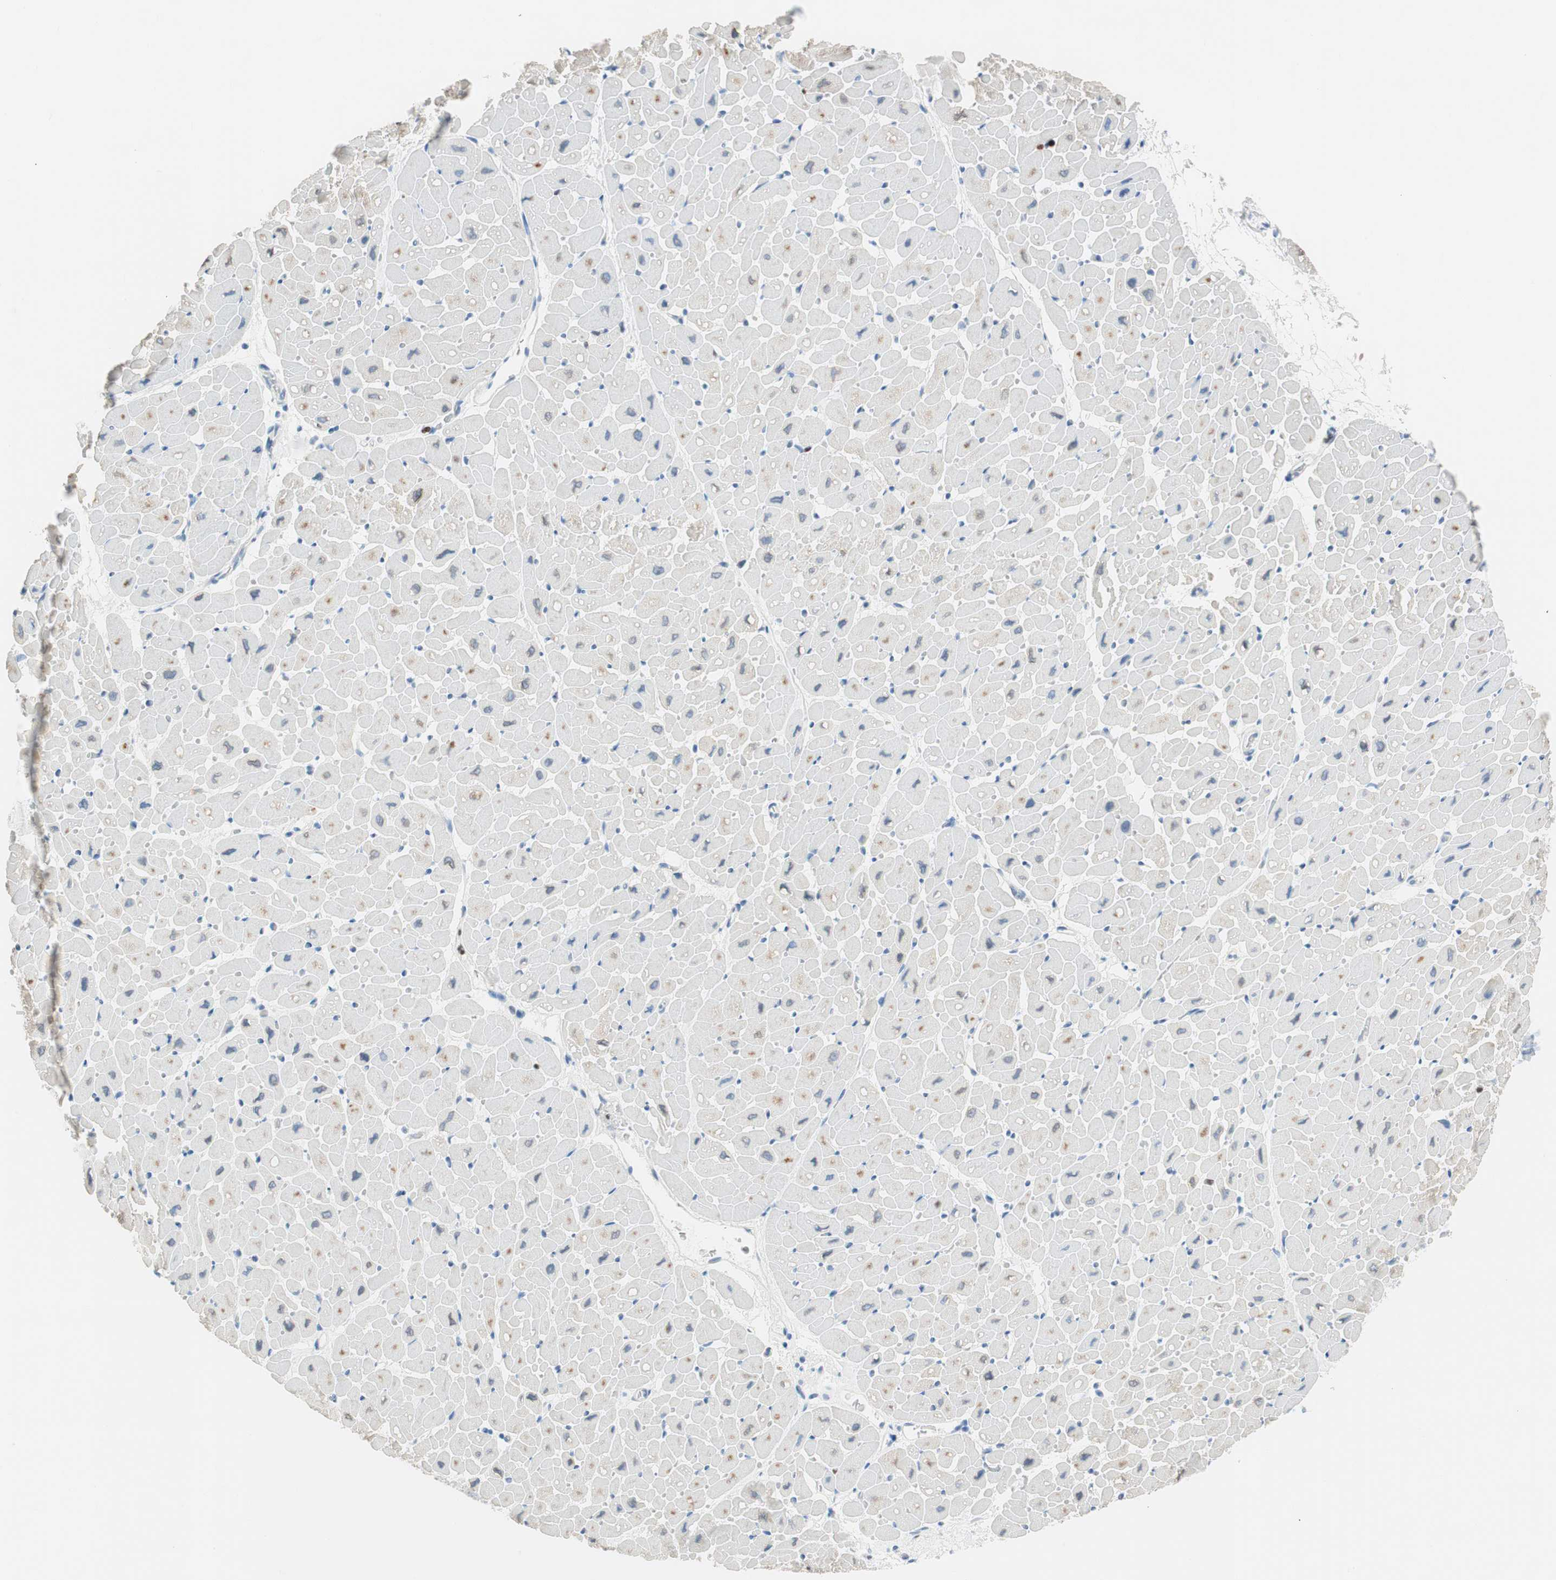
{"staining": {"intensity": "weak", "quantity": "<25%", "location": "cytoplasmic/membranous"}, "tissue": "heart muscle", "cell_type": "Cardiomyocytes", "image_type": "normal", "snomed": [{"axis": "morphology", "description": "Normal tissue, NOS"}, {"axis": "topography", "description": "Heart"}], "caption": "The histopathology image reveals no significant expression in cardiomyocytes of heart muscle.", "gene": "EZH2", "patient": {"sex": "male", "age": 45}}